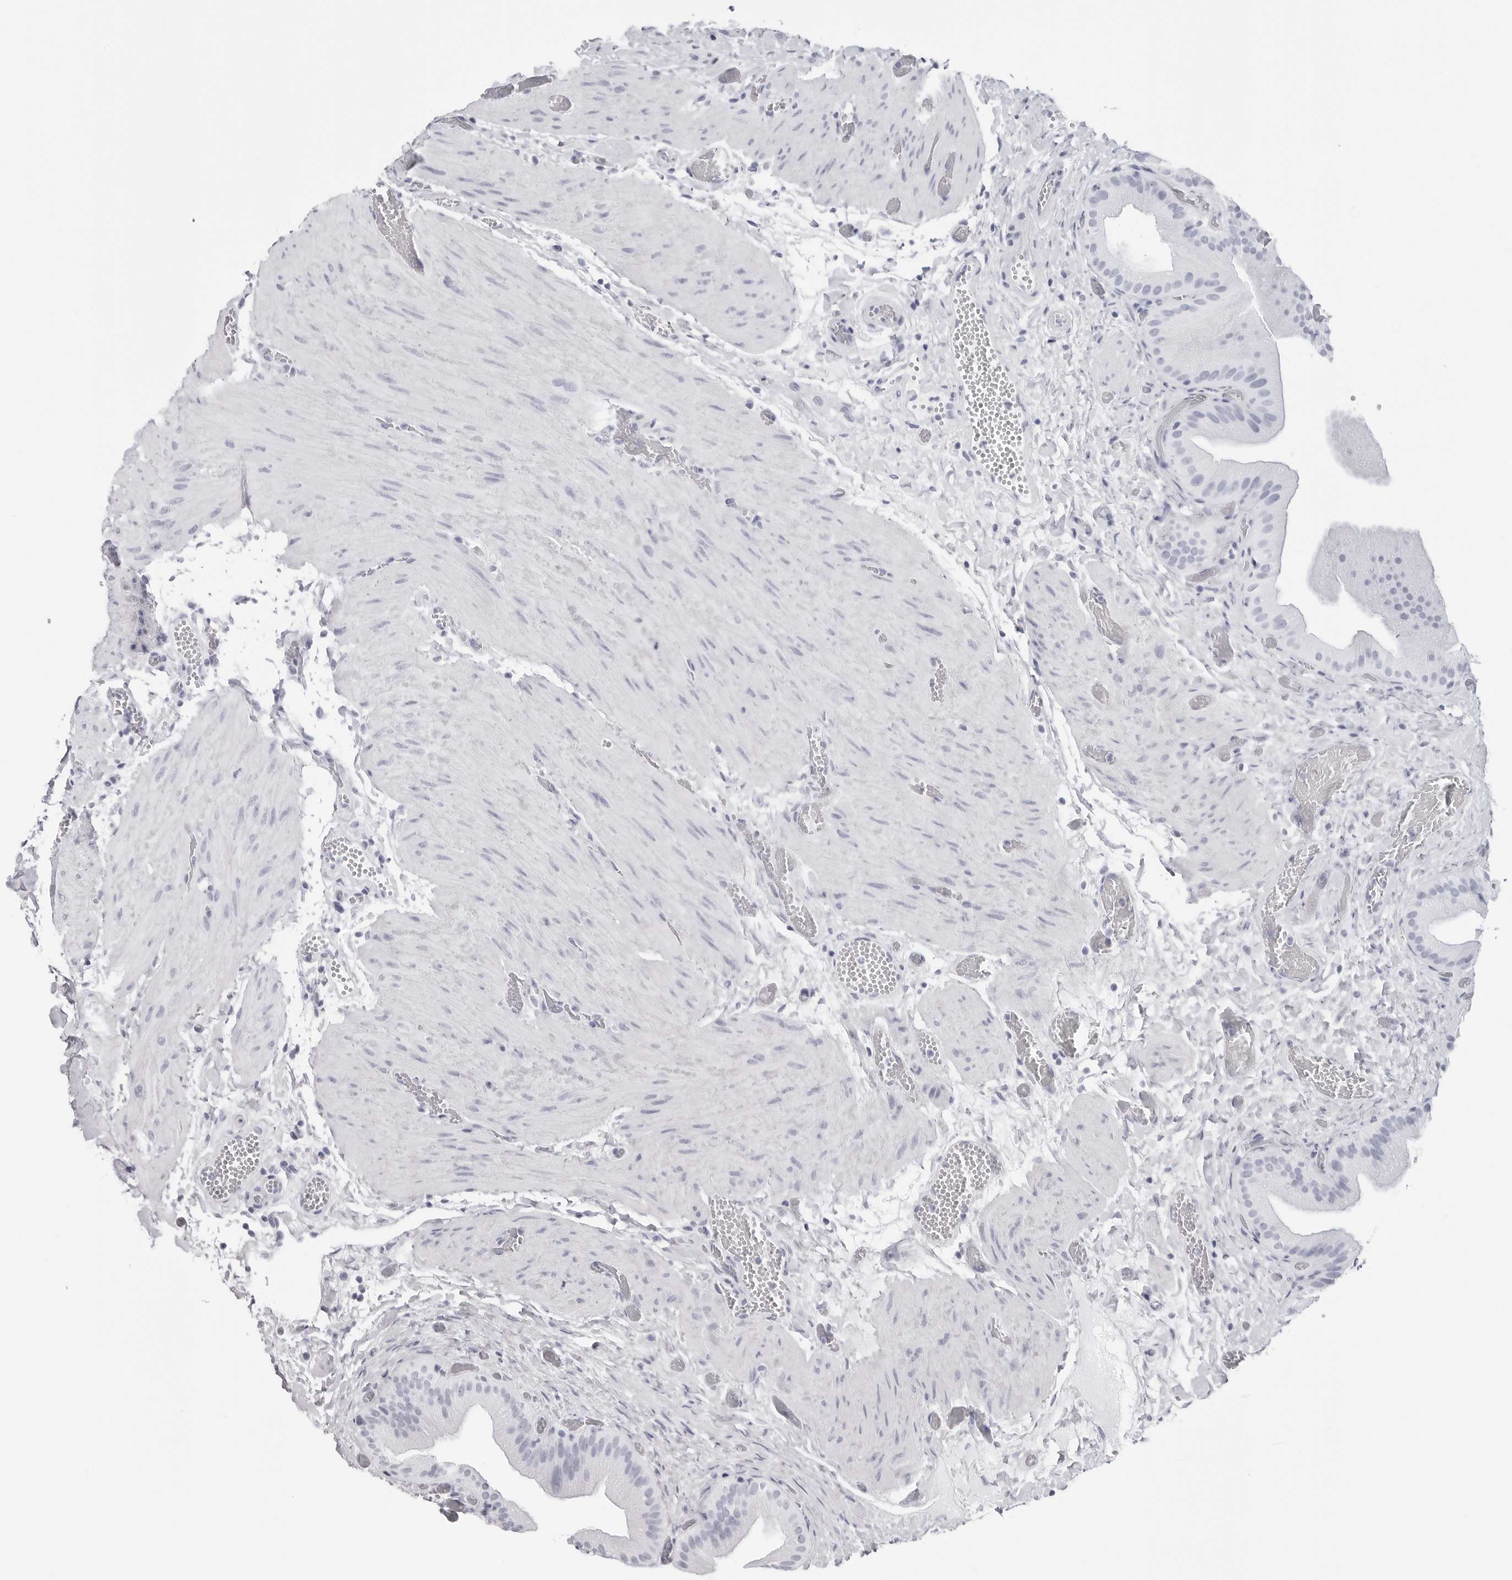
{"staining": {"intensity": "negative", "quantity": "none", "location": "none"}, "tissue": "gallbladder", "cell_type": "Glandular cells", "image_type": "normal", "snomed": [{"axis": "morphology", "description": "Normal tissue, NOS"}, {"axis": "topography", "description": "Gallbladder"}], "caption": "There is no significant staining in glandular cells of gallbladder. (DAB IHC visualized using brightfield microscopy, high magnification).", "gene": "CST2", "patient": {"sex": "female", "age": 64}}